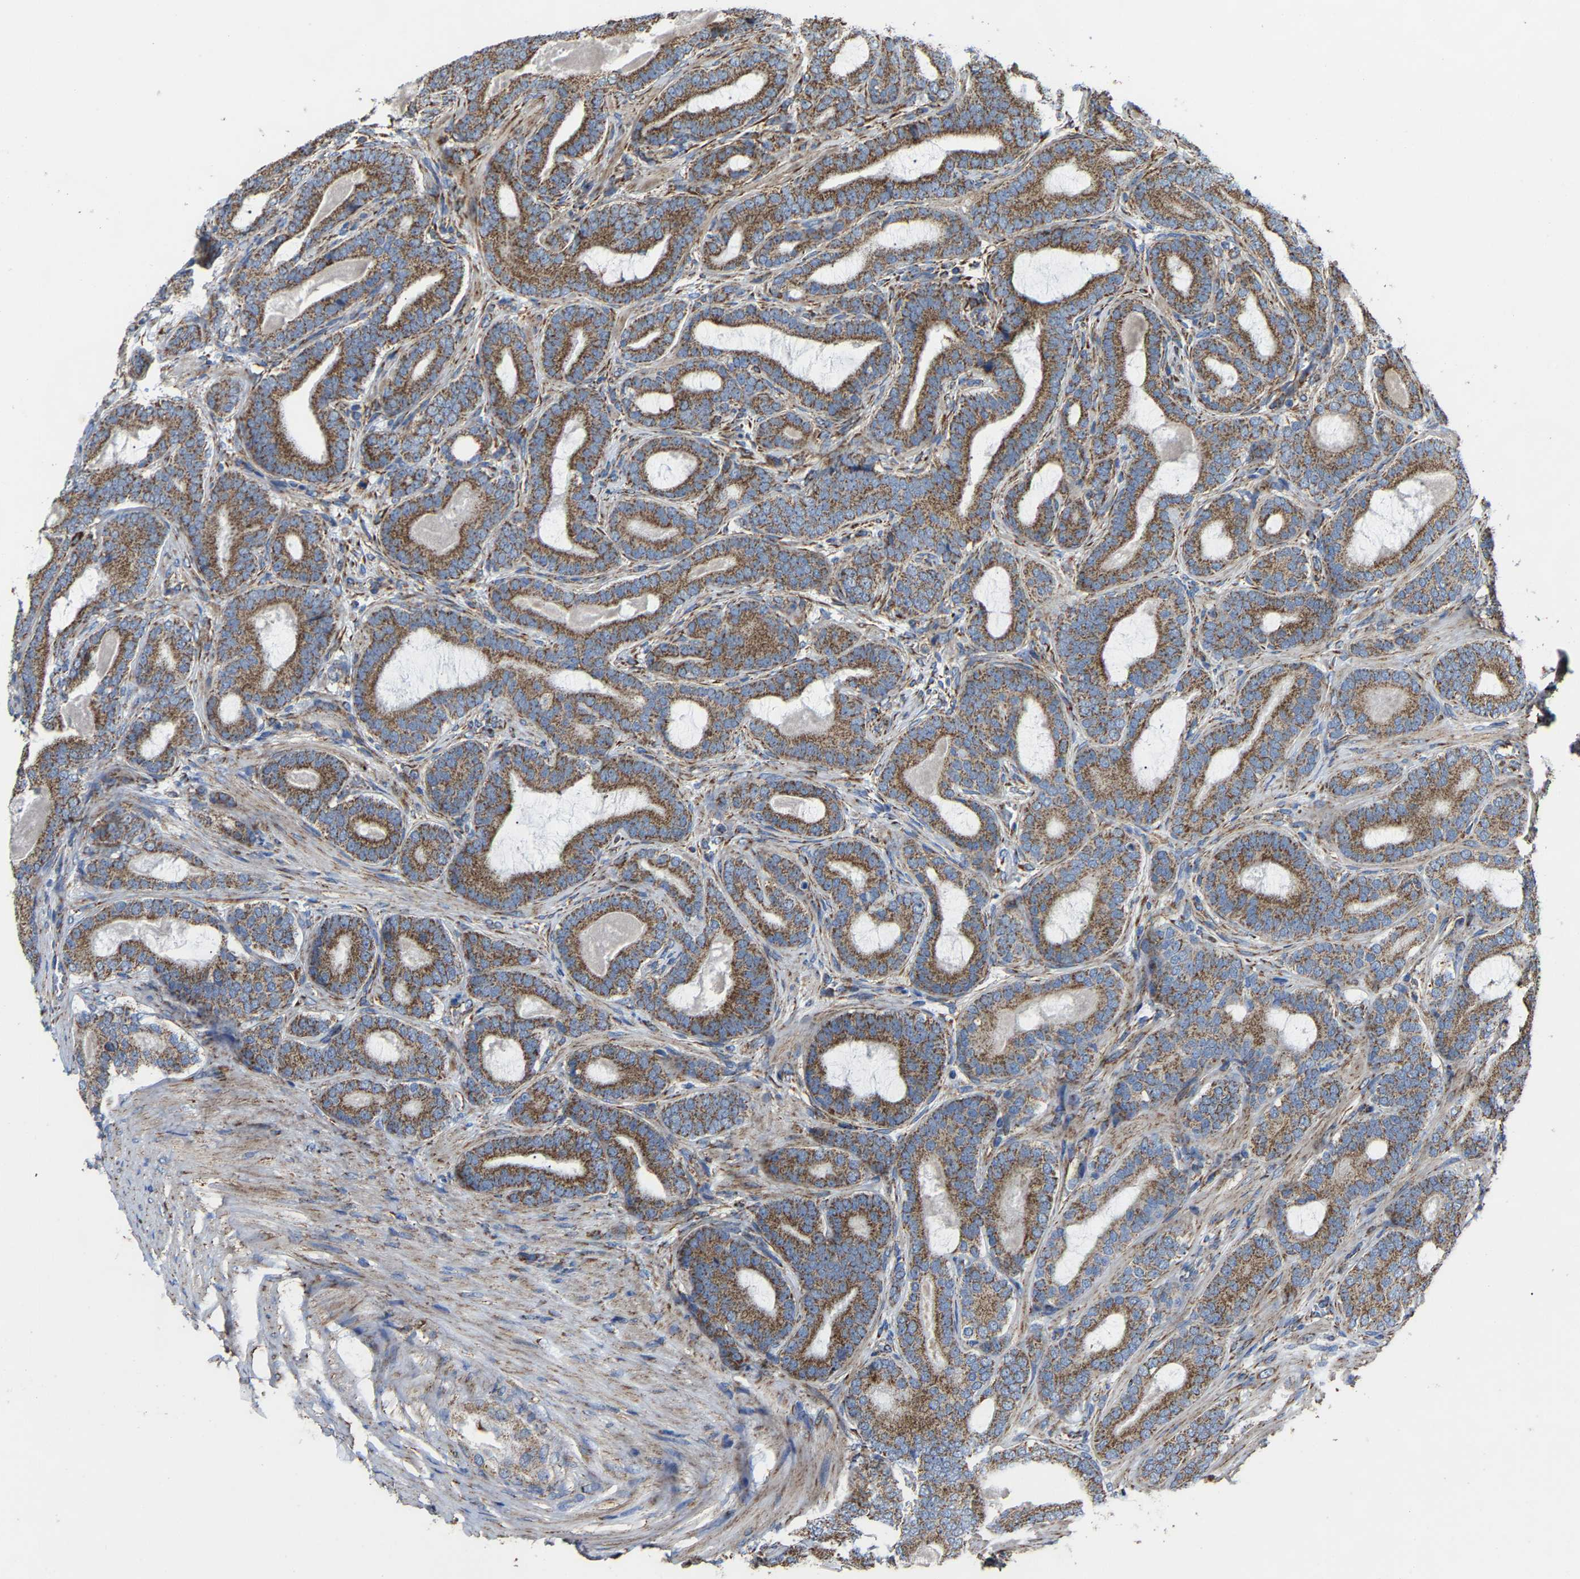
{"staining": {"intensity": "moderate", "quantity": ">75%", "location": "cytoplasmic/membranous"}, "tissue": "prostate cancer", "cell_type": "Tumor cells", "image_type": "cancer", "snomed": [{"axis": "morphology", "description": "Adenocarcinoma, High grade"}, {"axis": "topography", "description": "Prostate"}], "caption": "This photomicrograph shows immunohistochemistry staining of prostate cancer, with medium moderate cytoplasmic/membranous expression in approximately >75% of tumor cells.", "gene": "NDUFV3", "patient": {"sex": "male", "age": 60}}